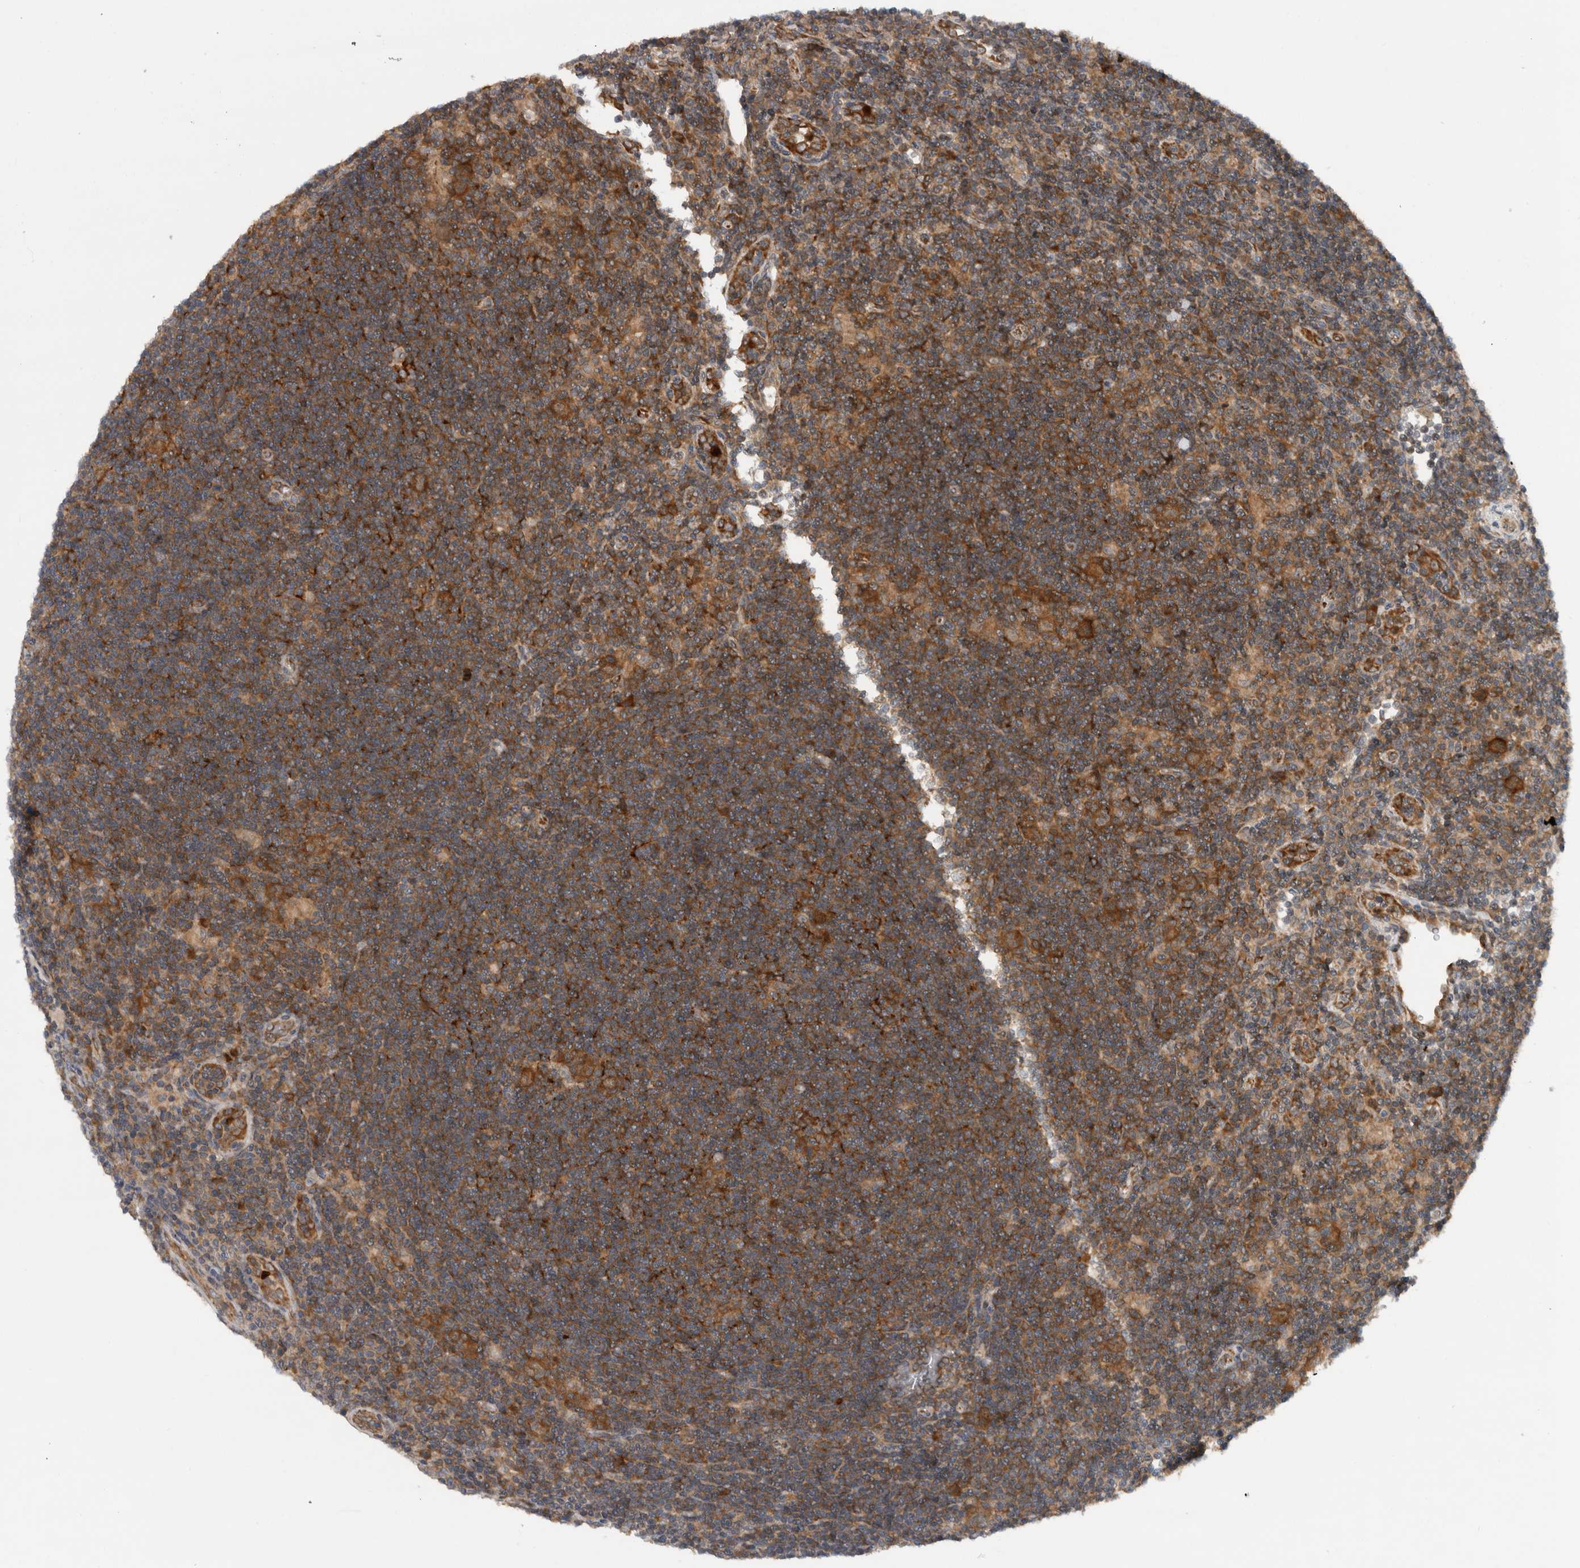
{"staining": {"intensity": "moderate", "quantity": ">75%", "location": "cytoplasmic/membranous"}, "tissue": "lymphoma", "cell_type": "Tumor cells", "image_type": "cancer", "snomed": [{"axis": "morphology", "description": "Hodgkin's disease, NOS"}, {"axis": "topography", "description": "Lymph node"}], "caption": "The photomicrograph displays staining of lymphoma, revealing moderate cytoplasmic/membranous protein positivity (brown color) within tumor cells.", "gene": "PDCD2", "patient": {"sex": "female", "age": 57}}